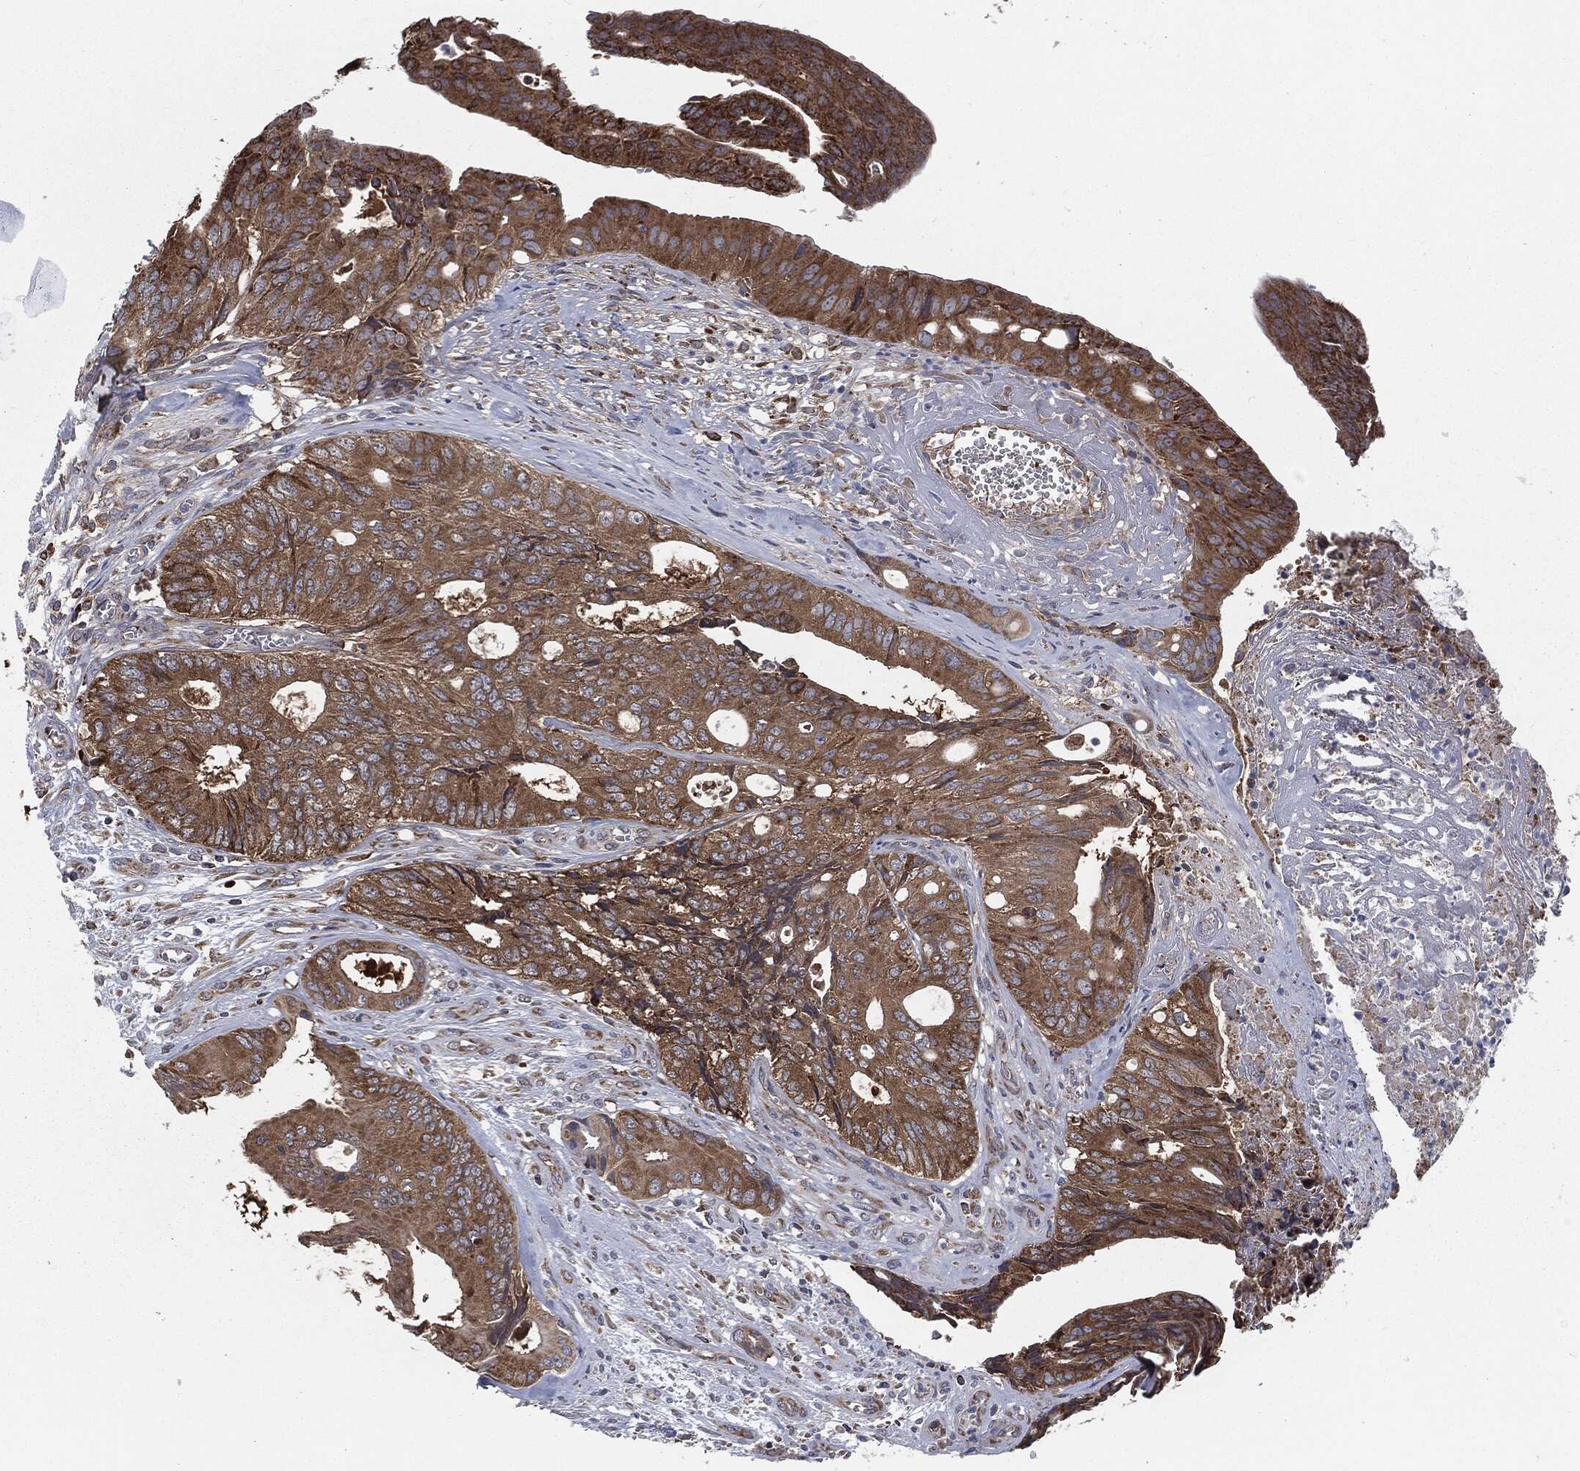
{"staining": {"intensity": "strong", "quantity": ">75%", "location": "cytoplasmic/membranous"}, "tissue": "colorectal cancer", "cell_type": "Tumor cells", "image_type": "cancer", "snomed": [{"axis": "morphology", "description": "Normal tissue, NOS"}, {"axis": "morphology", "description": "Adenocarcinoma, NOS"}, {"axis": "topography", "description": "Colon"}], "caption": "Immunohistochemistry histopathology image of neoplastic tissue: adenocarcinoma (colorectal) stained using immunohistochemistry reveals high levels of strong protein expression localized specifically in the cytoplasmic/membranous of tumor cells, appearing as a cytoplasmic/membranous brown color.", "gene": "PRDX4", "patient": {"sex": "male", "age": 65}}